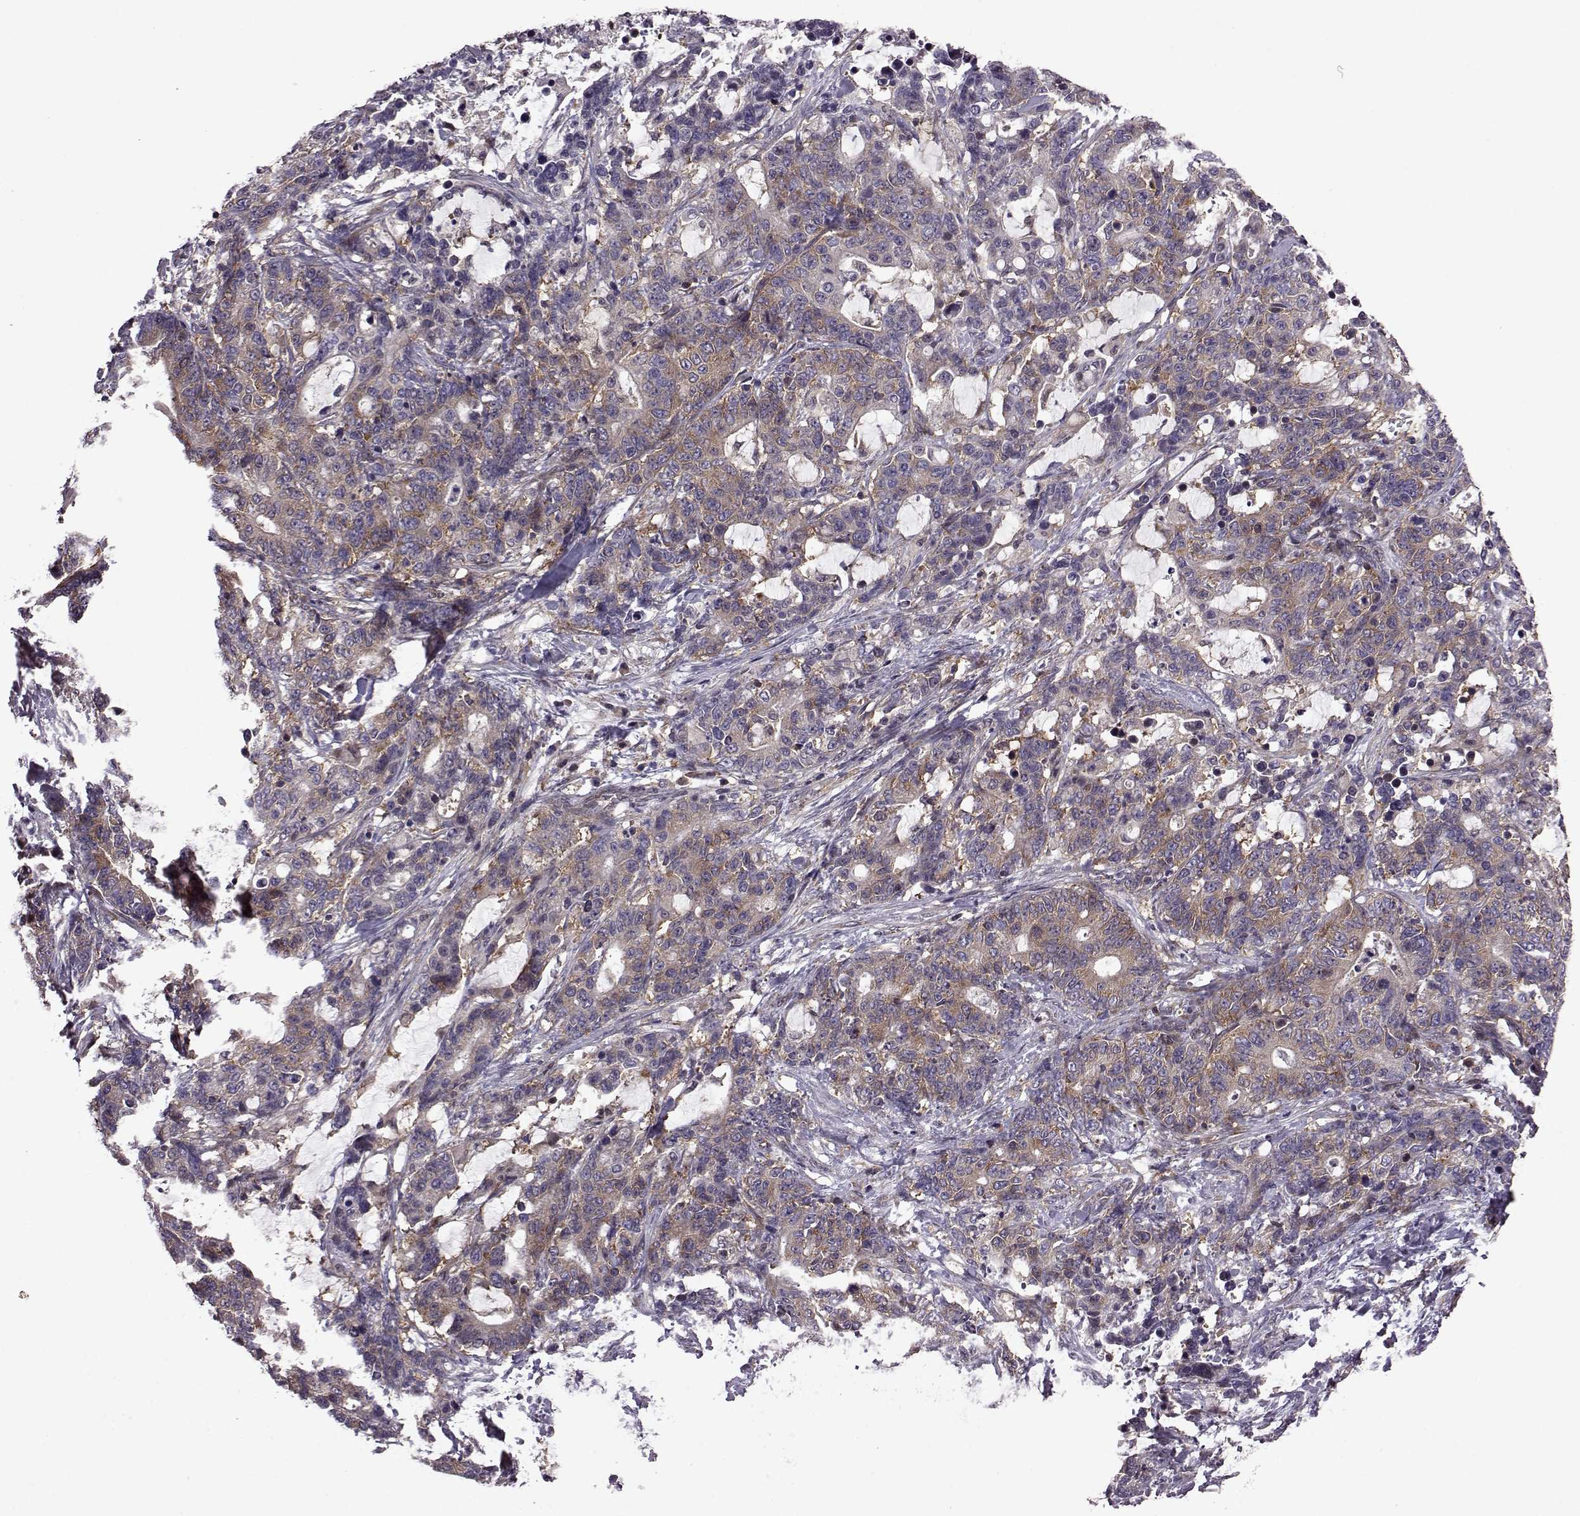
{"staining": {"intensity": "moderate", "quantity": ">75%", "location": "cytoplasmic/membranous"}, "tissue": "stomach cancer", "cell_type": "Tumor cells", "image_type": "cancer", "snomed": [{"axis": "morphology", "description": "Normal tissue, NOS"}, {"axis": "morphology", "description": "Adenocarcinoma, NOS"}, {"axis": "topography", "description": "Stomach"}], "caption": "This is an image of immunohistochemistry staining of stomach adenocarcinoma, which shows moderate positivity in the cytoplasmic/membranous of tumor cells.", "gene": "URI1", "patient": {"sex": "female", "age": 64}}